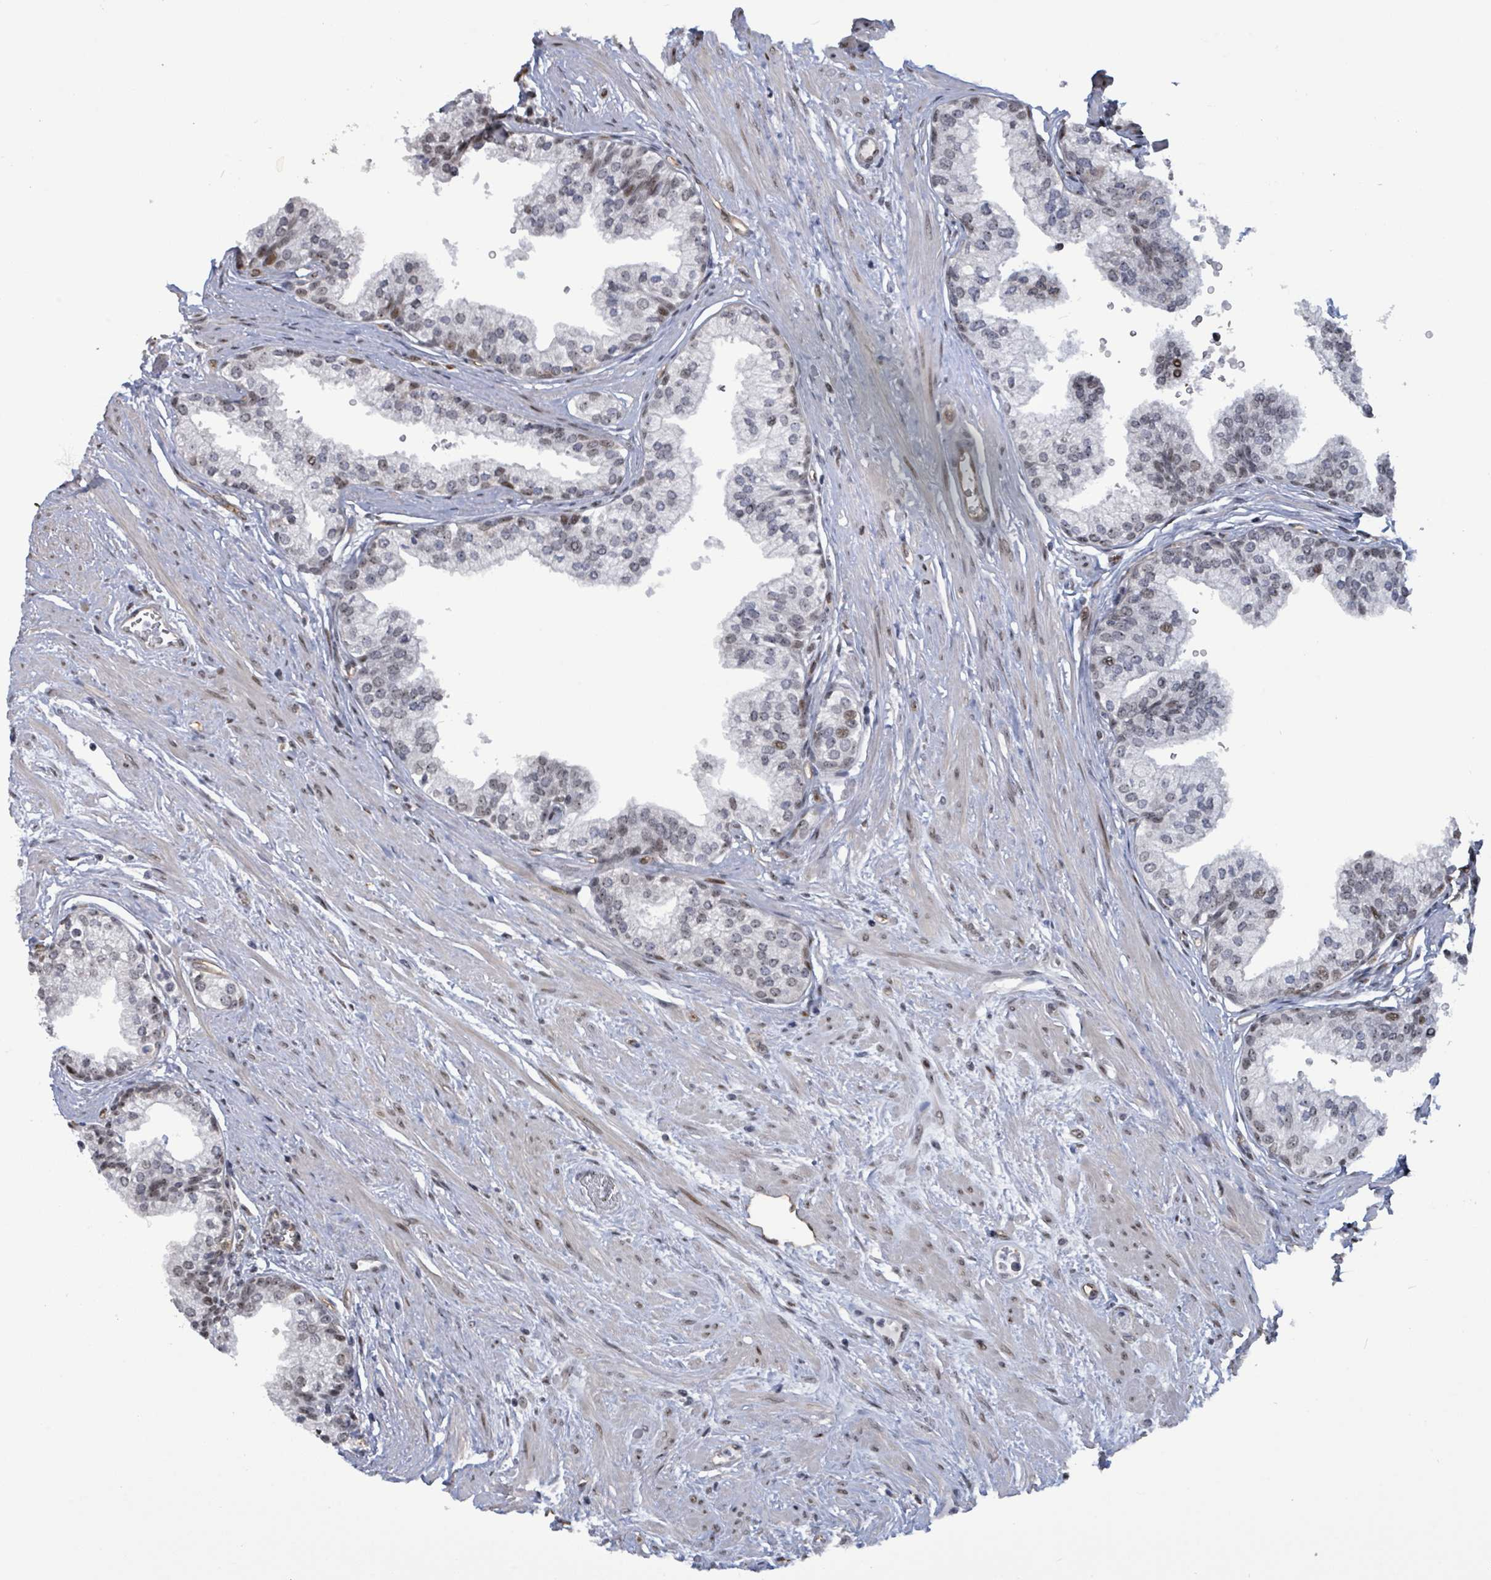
{"staining": {"intensity": "moderate", "quantity": "25%-75%", "location": "nuclear"}, "tissue": "prostate", "cell_type": "Glandular cells", "image_type": "normal", "snomed": [{"axis": "morphology", "description": "Normal tissue, NOS"}, {"axis": "topography", "description": "Prostate"}], "caption": "Protein positivity by IHC shows moderate nuclear expression in approximately 25%-75% of glandular cells in normal prostate.", "gene": "RRN3", "patient": {"sex": "male", "age": 60}}